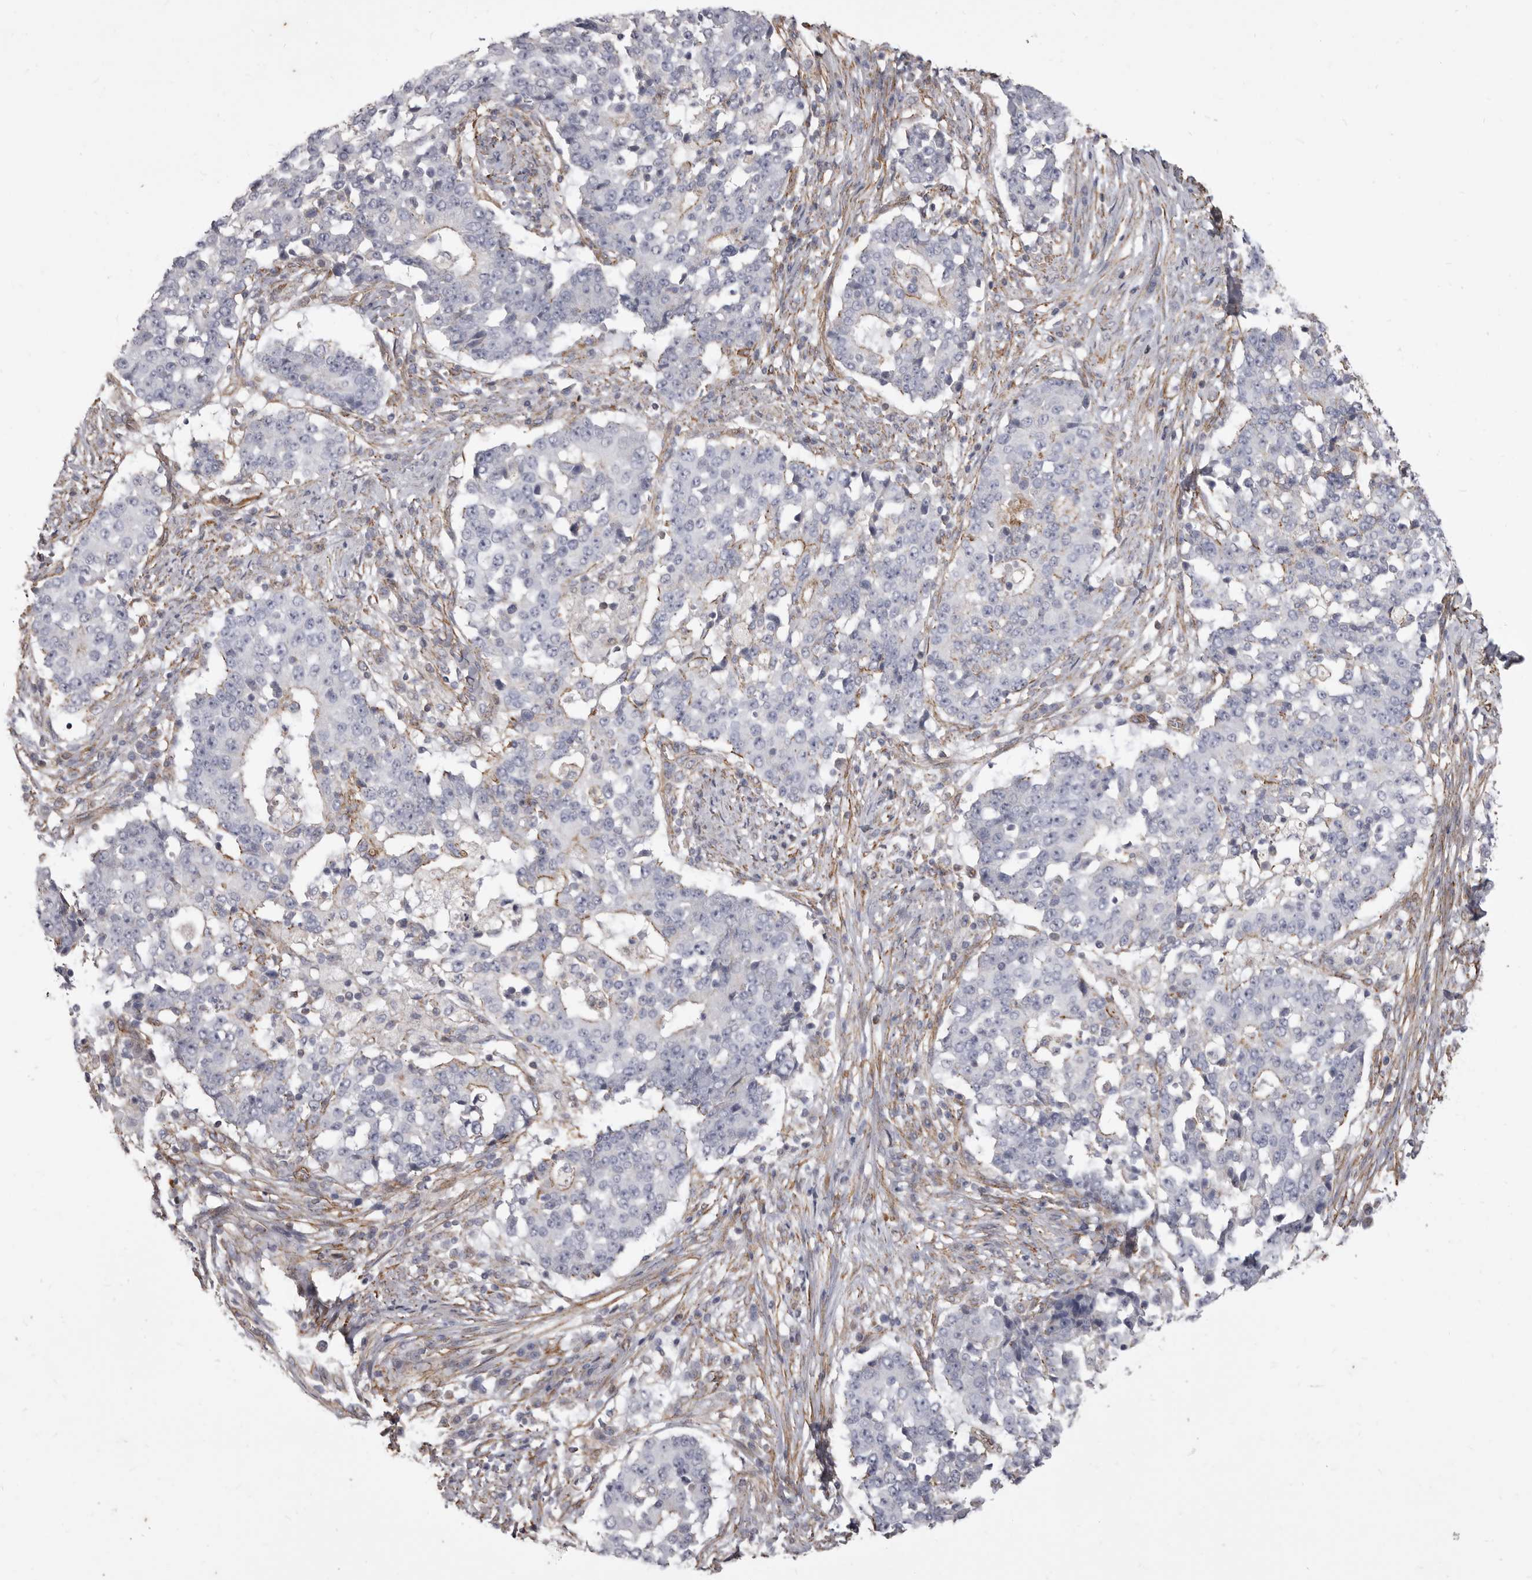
{"staining": {"intensity": "negative", "quantity": "none", "location": "none"}, "tissue": "stomach cancer", "cell_type": "Tumor cells", "image_type": "cancer", "snomed": [{"axis": "morphology", "description": "Adenocarcinoma, NOS"}, {"axis": "topography", "description": "Stomach"}], "caption": "Immunohistochemical staining of human adenocarcinoma (stomach) displays no significant expression in tumor cells.", "gene": "P2RX6", "patient": {"sex": "male", "age": 59}}